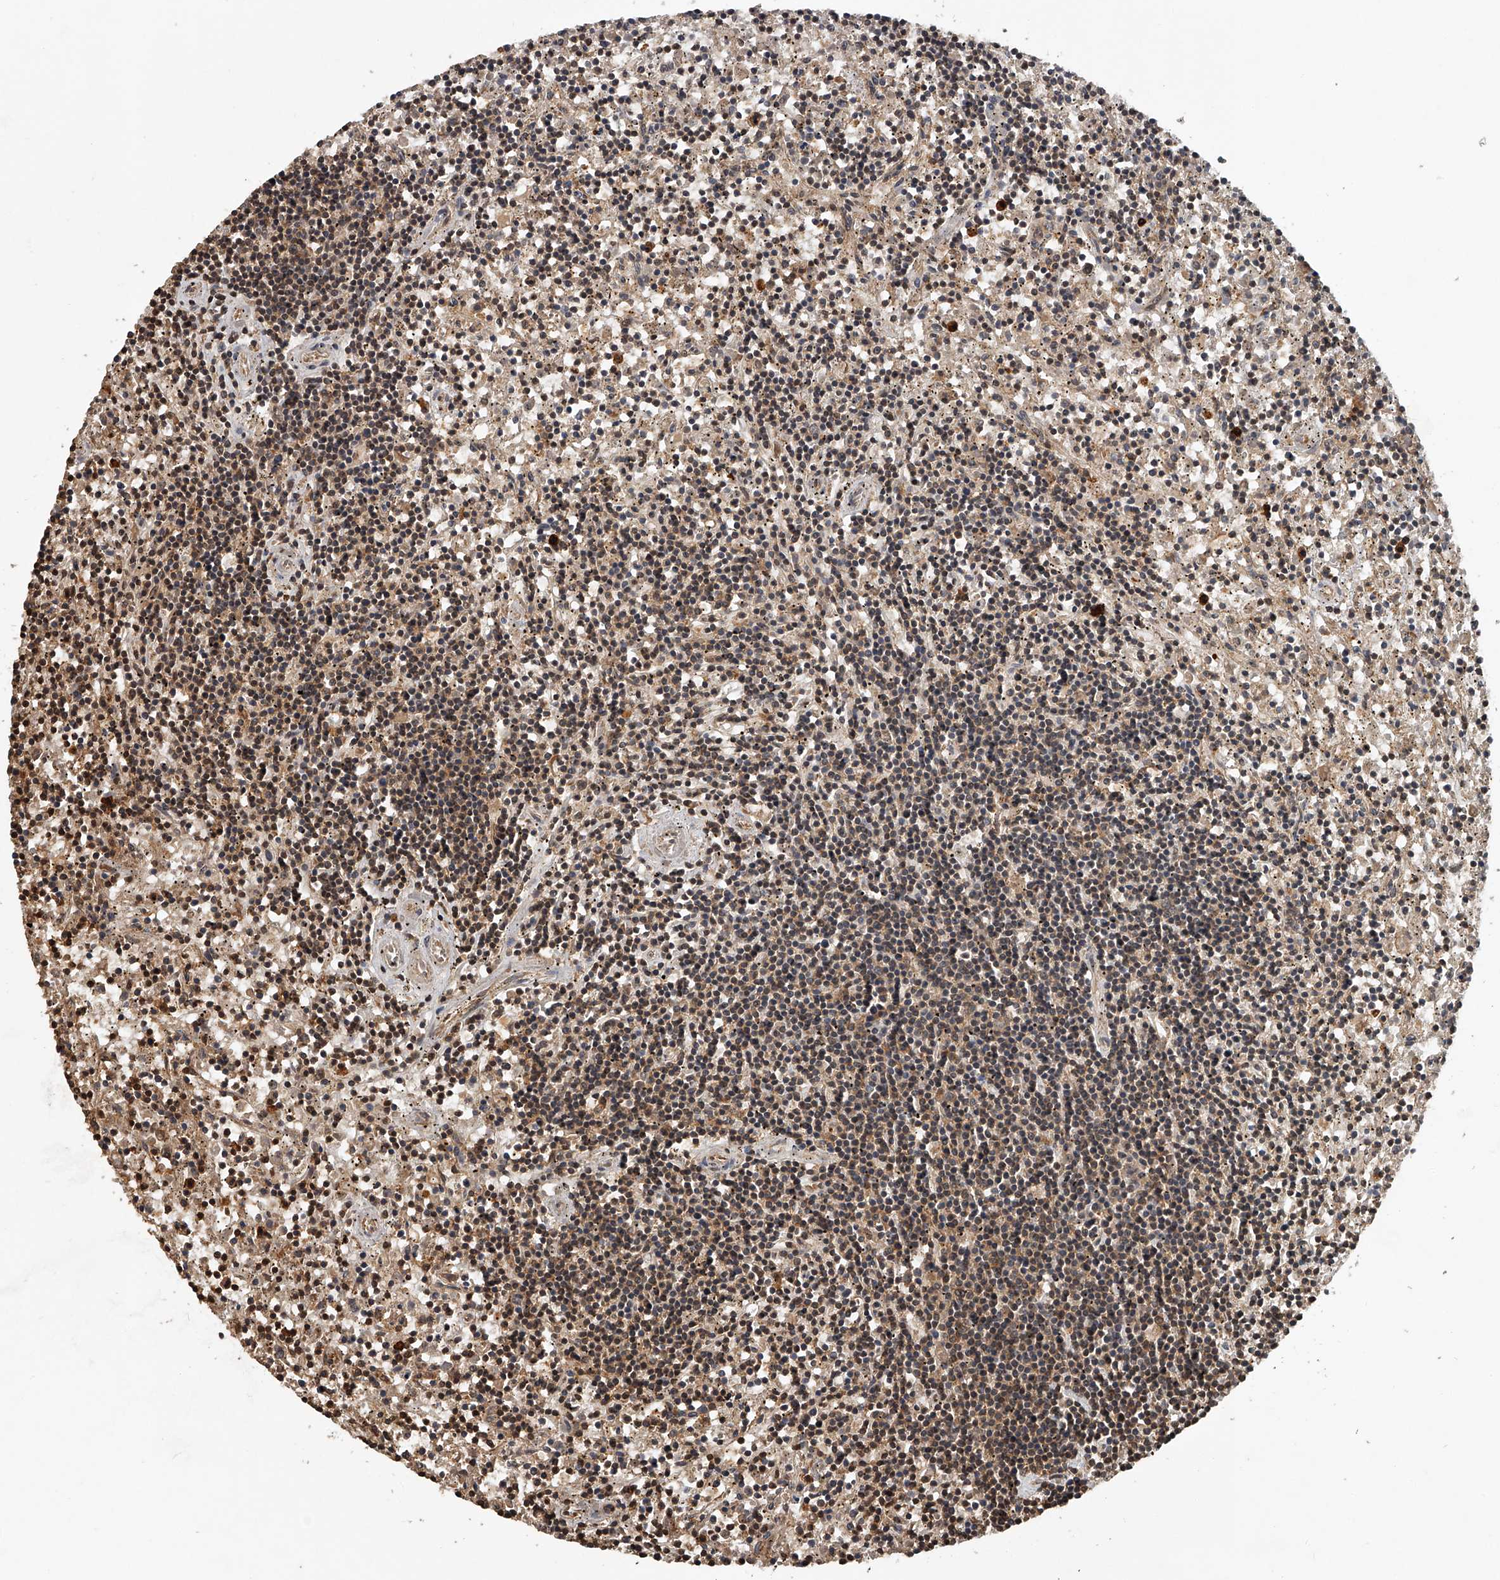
{"staining": {"intensity": "weak", "quantity": ">75%", "location": "cytoplasmic/membranous"}, "tissue": "lymphoma", "cell_type": "Tumor cells", "image_type": "cancer", "snomed": [{"axis": "morphology", "description": "Malignant lymphoma, non-Hodgkin's type, Low grade"}, {"axis": "topography", "description": "Spleen"}], "caption": "Protein staining shows weak cytoplasmic/membranous positivity in about >75% of tumor cells in low-grade malignant lymphoma, non-Hodgkin's type.", "gene": "PLEKHG1", "patient": {"sex": "male", "age": 76}}